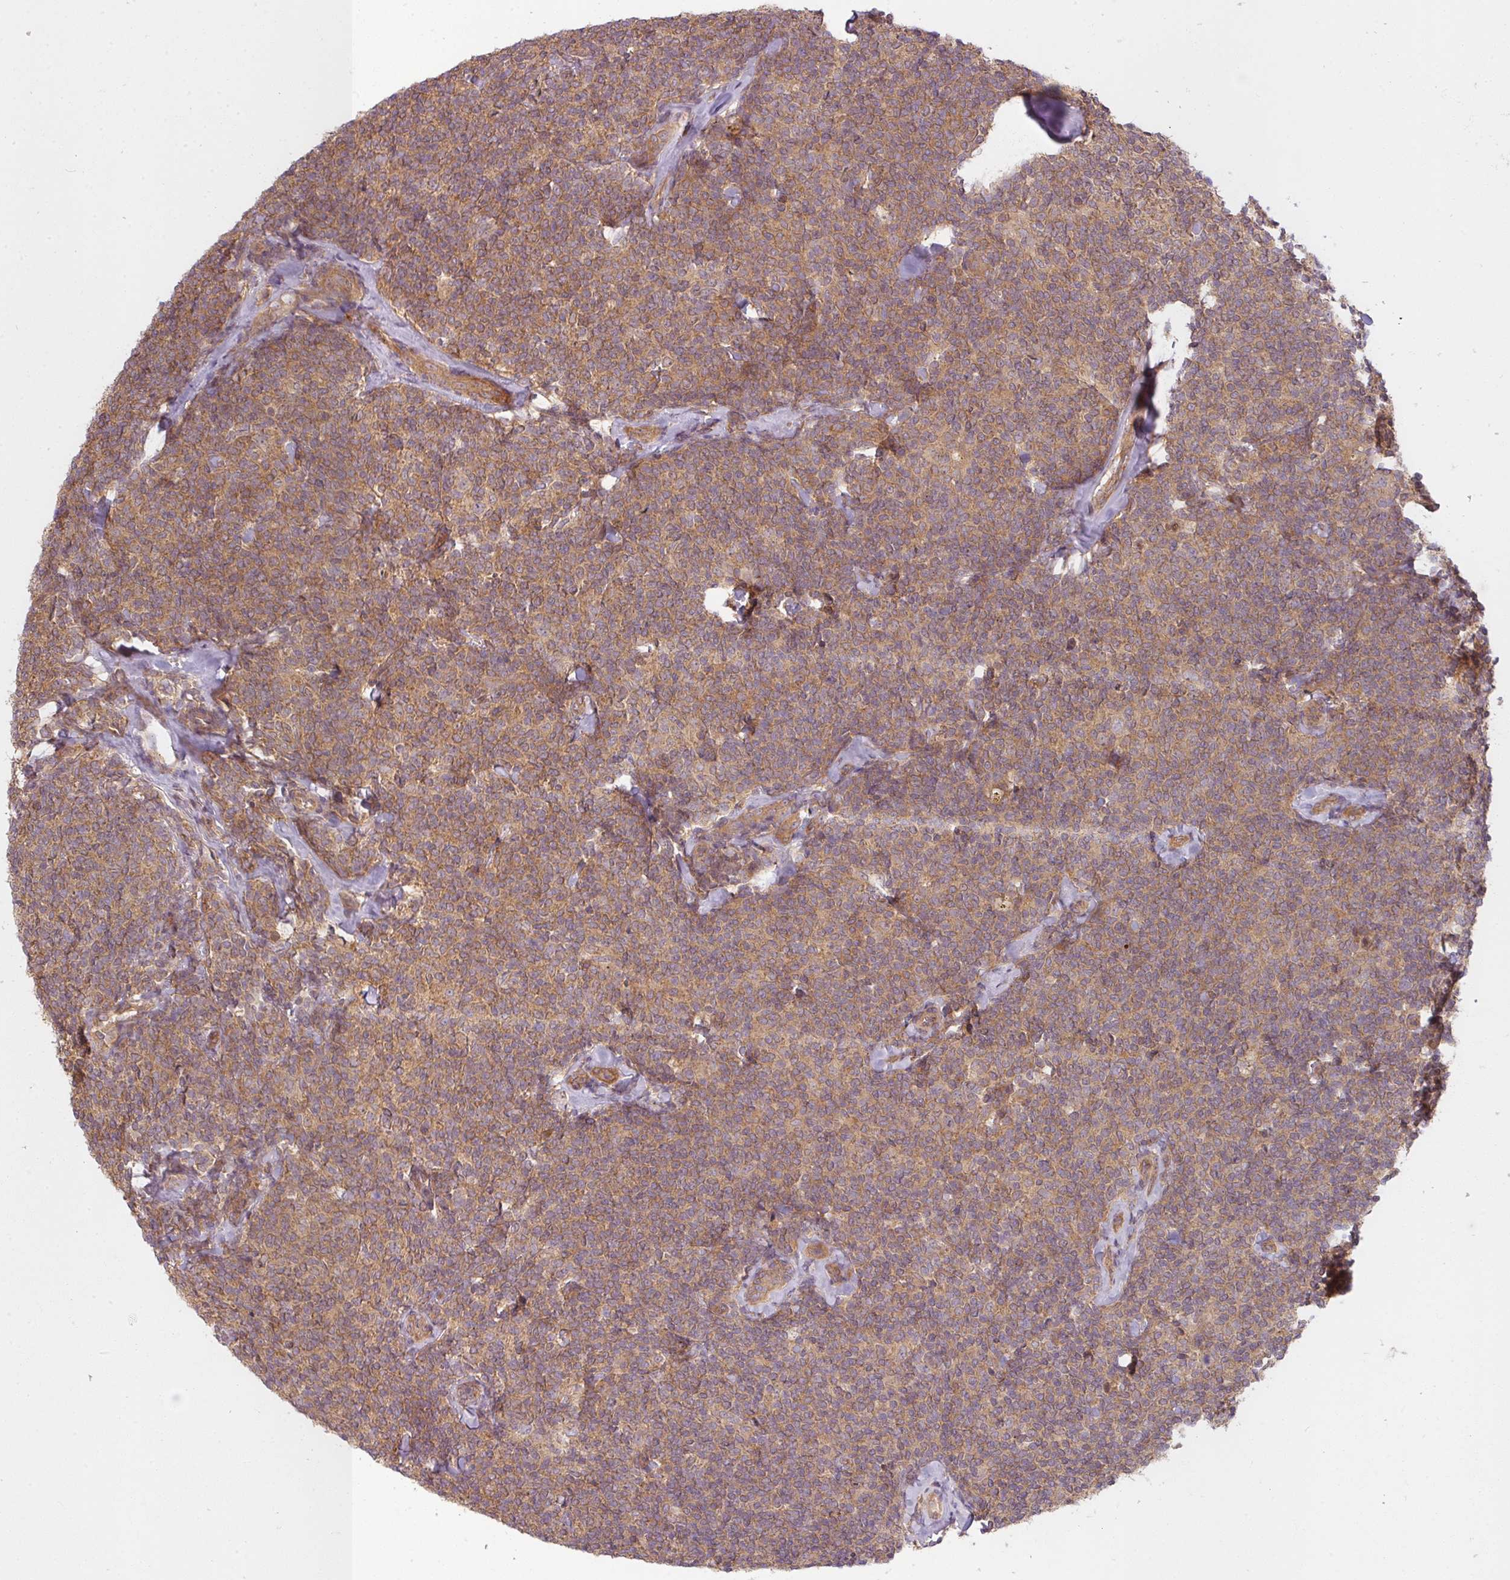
{"staining": {"intensity": "moderate", "quantity": ">75%", "location": "cytoplasmic/membranous"}, "tissue": "lymphoma", "cell_type": "Tumor cells", "image_type": "cancer", "snomed": [{"axis": "morphology", "description": "Malignant lymphoma, non-Hodgkin's type, Low grade"}, {"axis": "topography", "description": "Lymph node"}], "caption": "Human malignant lymphoma, non-Hodgkin's type (low-grade) stained for a protein (brown) exhibits moderate cytoplasmic/membranous positive expression in about >75% of tumor cells.", "gene": "RNF31", "patient": {"sex": "female", "age": 56}}